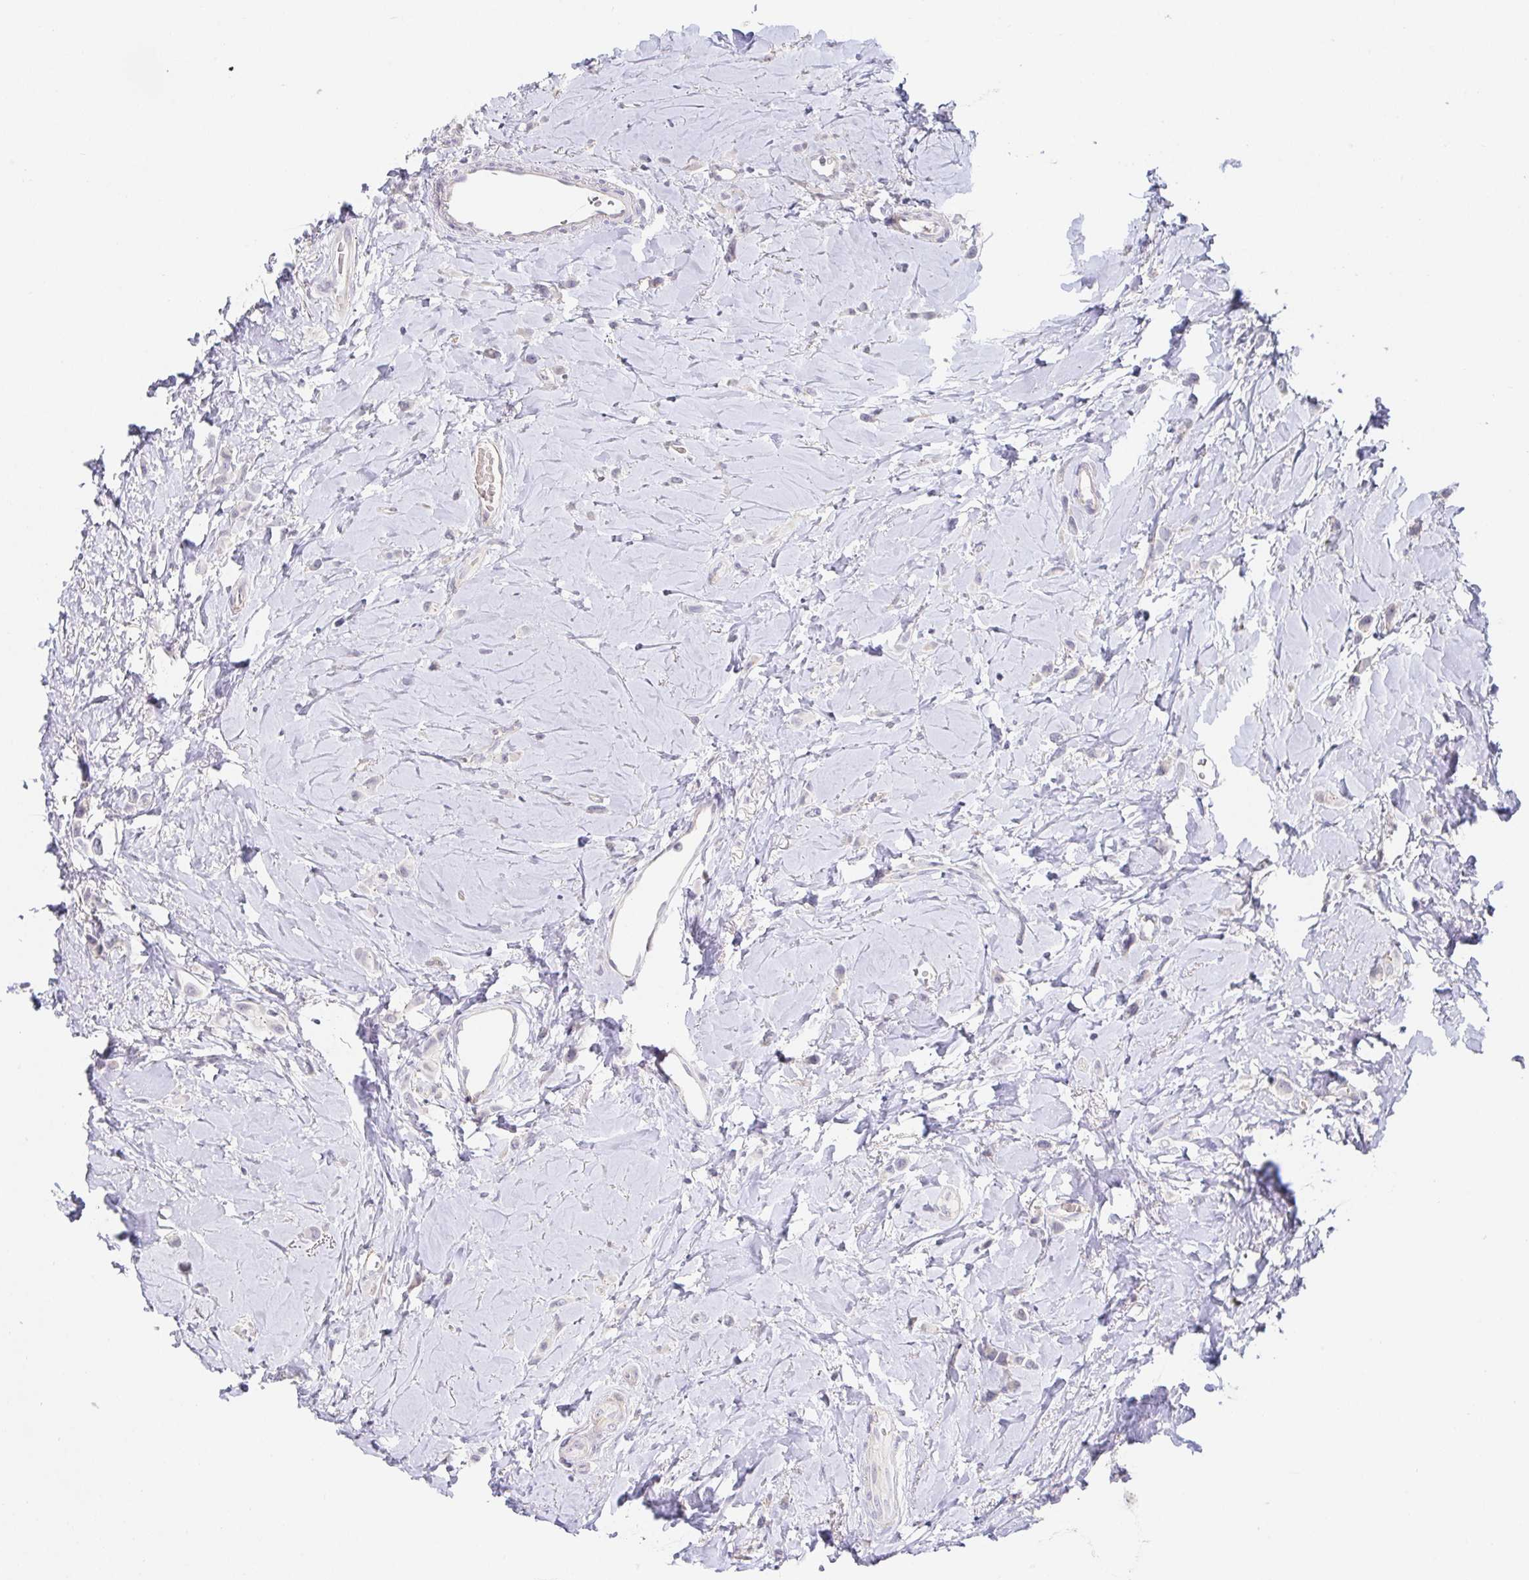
{"staining": {"intensity": "negative", "quantity": "none", "location": "none"}, "tissue": "breast cancer", "cell_type": "Tumor cells", "image_type": "cancer", "snomed": [{"axis": "morphology", "description": "Lobular carcinoma"}, {"axis": "topography", "description": "Breast"}], "caption": "Breast cancer (lobular carcinoma) was stained to show a protein in brown. There is no significant positivity in tumor cells.", "gene": "PDX1", "patient": {"sex": "female", "age": 66}}